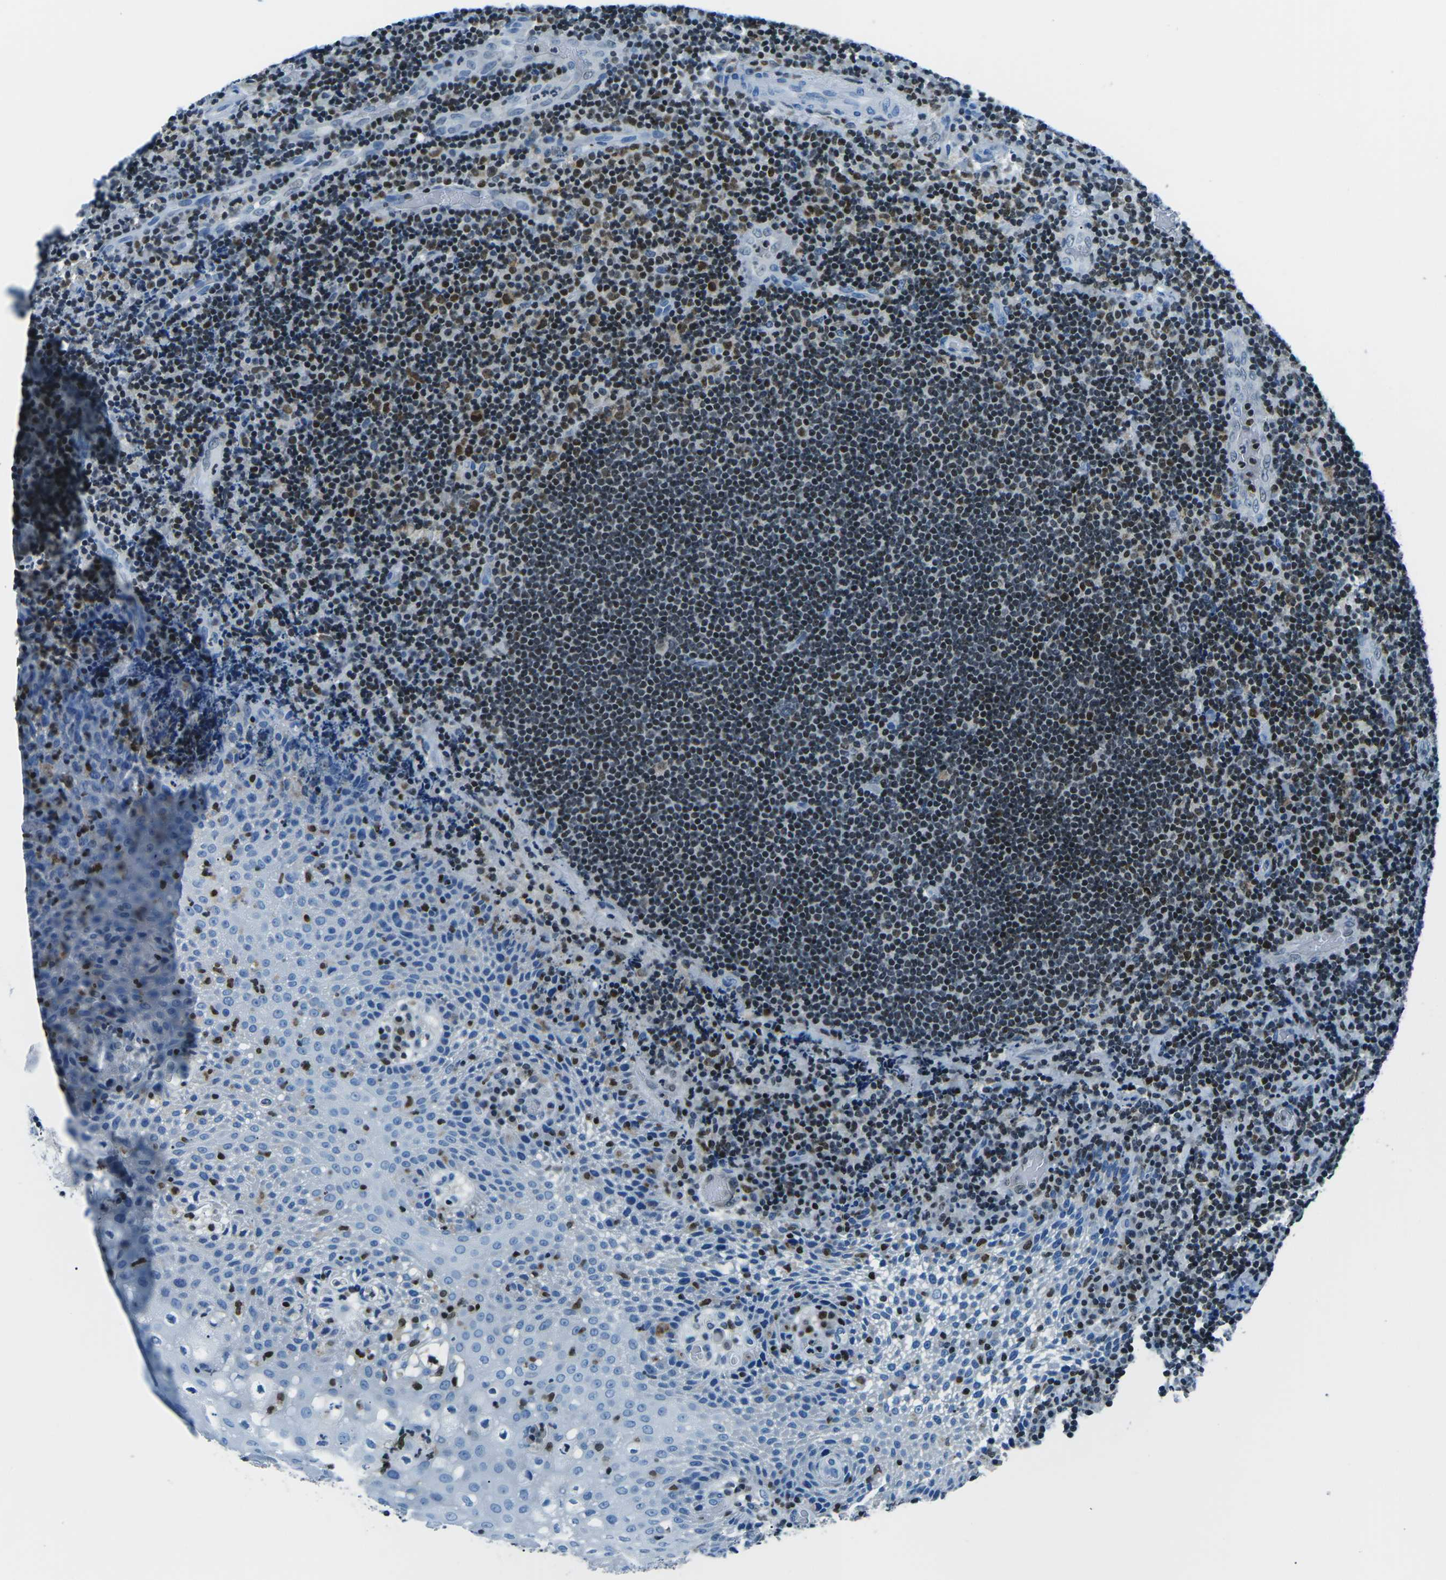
{"staining": {"intensity": "strong", "quantity": ">75%", "location": "nuclear"}, "tissue": "lymphoma", "cell_type": "Tumor cells", "image_type": "cancer", "snomed": [{"axis": "morphology", "description": "Malignant lymphoma, non-Hodgkin's type, High grade"}, {"axis": "topography", "description": "Tonsil"}], "caption": "A photomicrograph of malignant lymphoma, non-Hodgkin's type (high-grade) stained for a protein reveals strong nuclear brown staining in tumor cells.", "gene": "CELF2", "patient": {"sex": "female", "age": 36}}